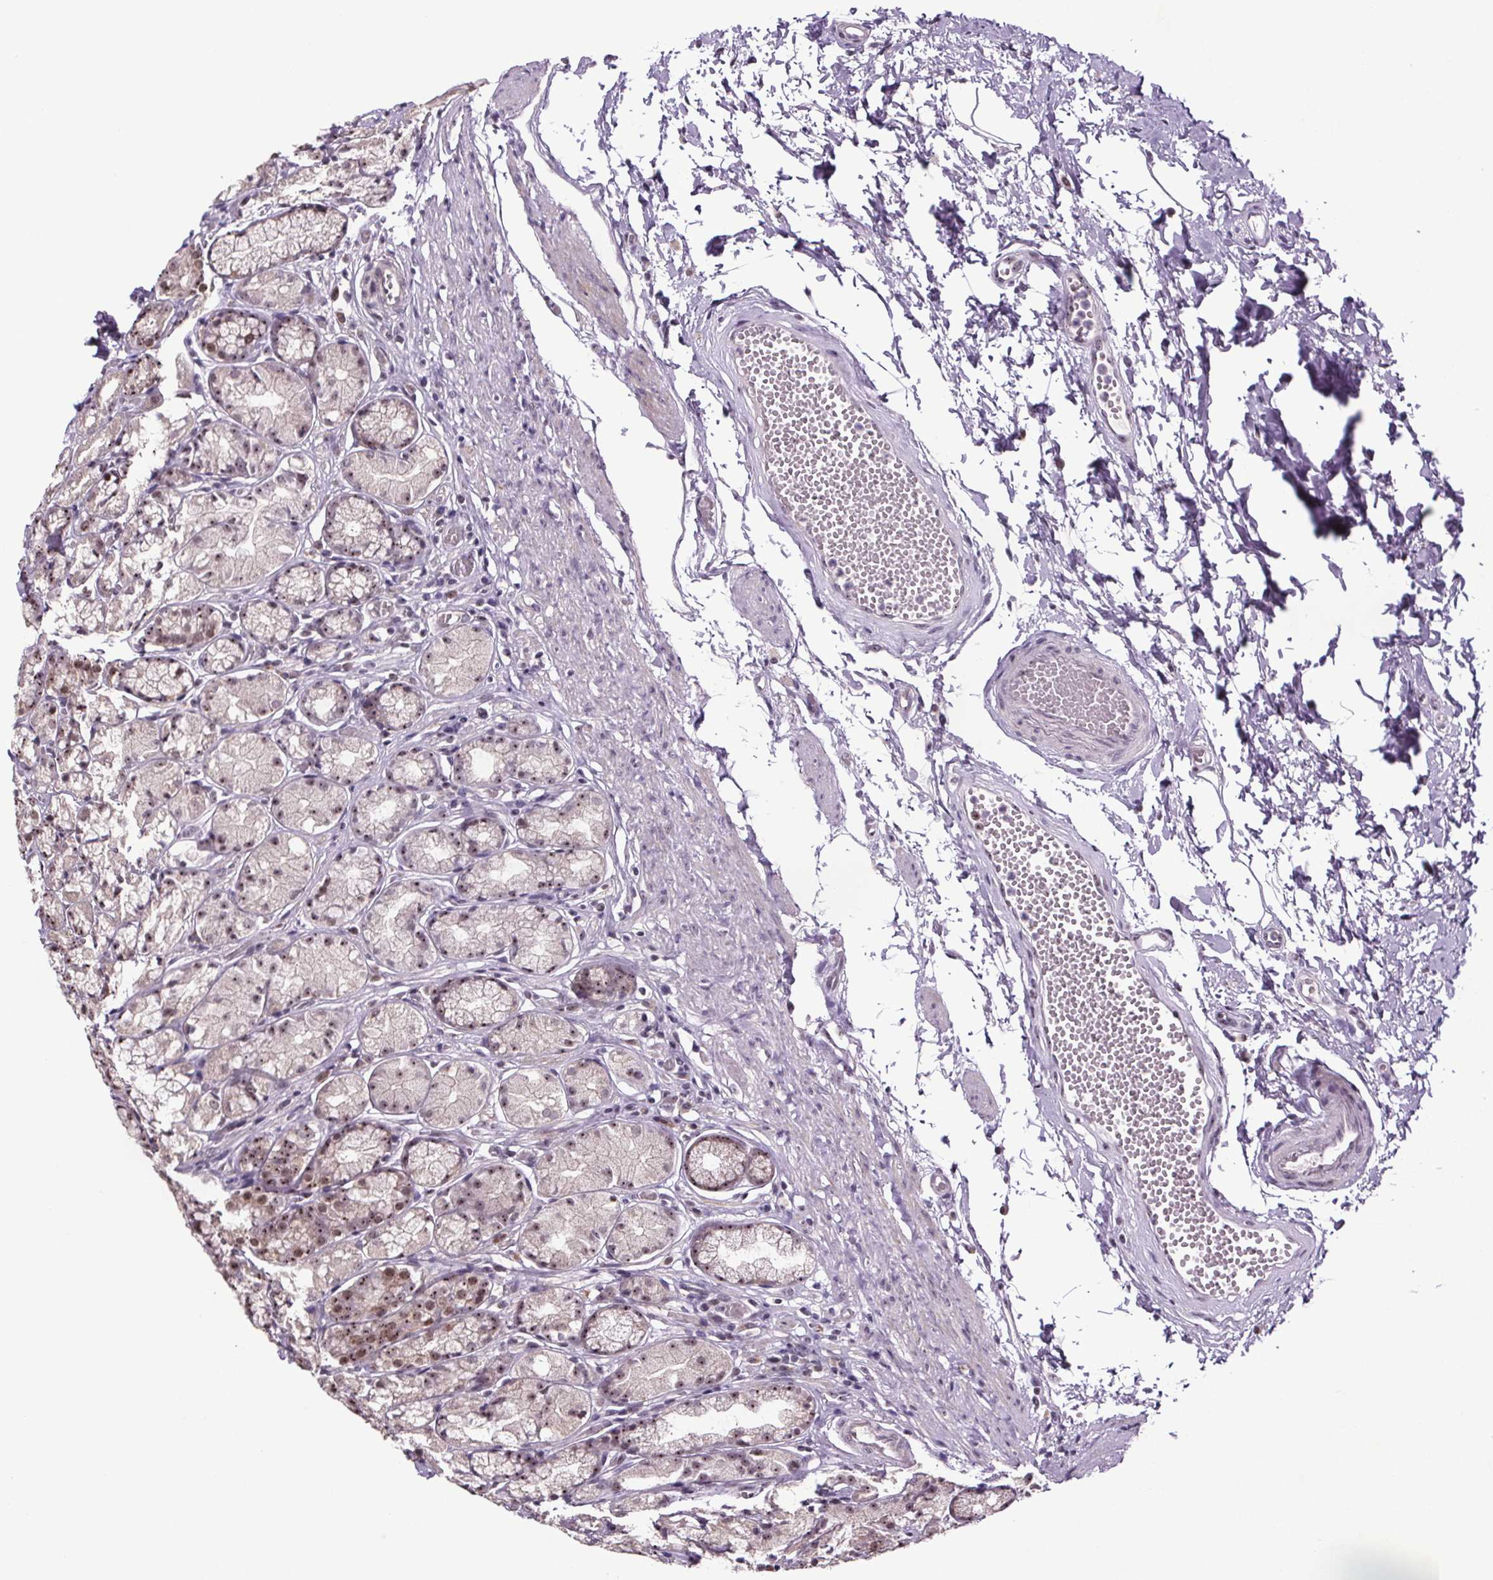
{"staining": {"intensity": "moderate", "quantity": ">75%", "location": "nuclear"}, "tissue": "stomach", "cell_type": "Glandular cells", "image_type": "normal", "snomed": [{"axis": "morphology", "description": "Normal tissue, NOS"}, {"axis": "topography", "description": "Stomach"}], "caption": "A high-resolution micrograph shows IHC staining of normal stomach, which shows moderate nuclear expression in about >75% of glandular cells. (DAB (3,3'-diaminobenzidine) IHC with brightfield microscopy, high magnification).", "gene": "ATMIN", "patient": {"sex": "male", "age": 70}}